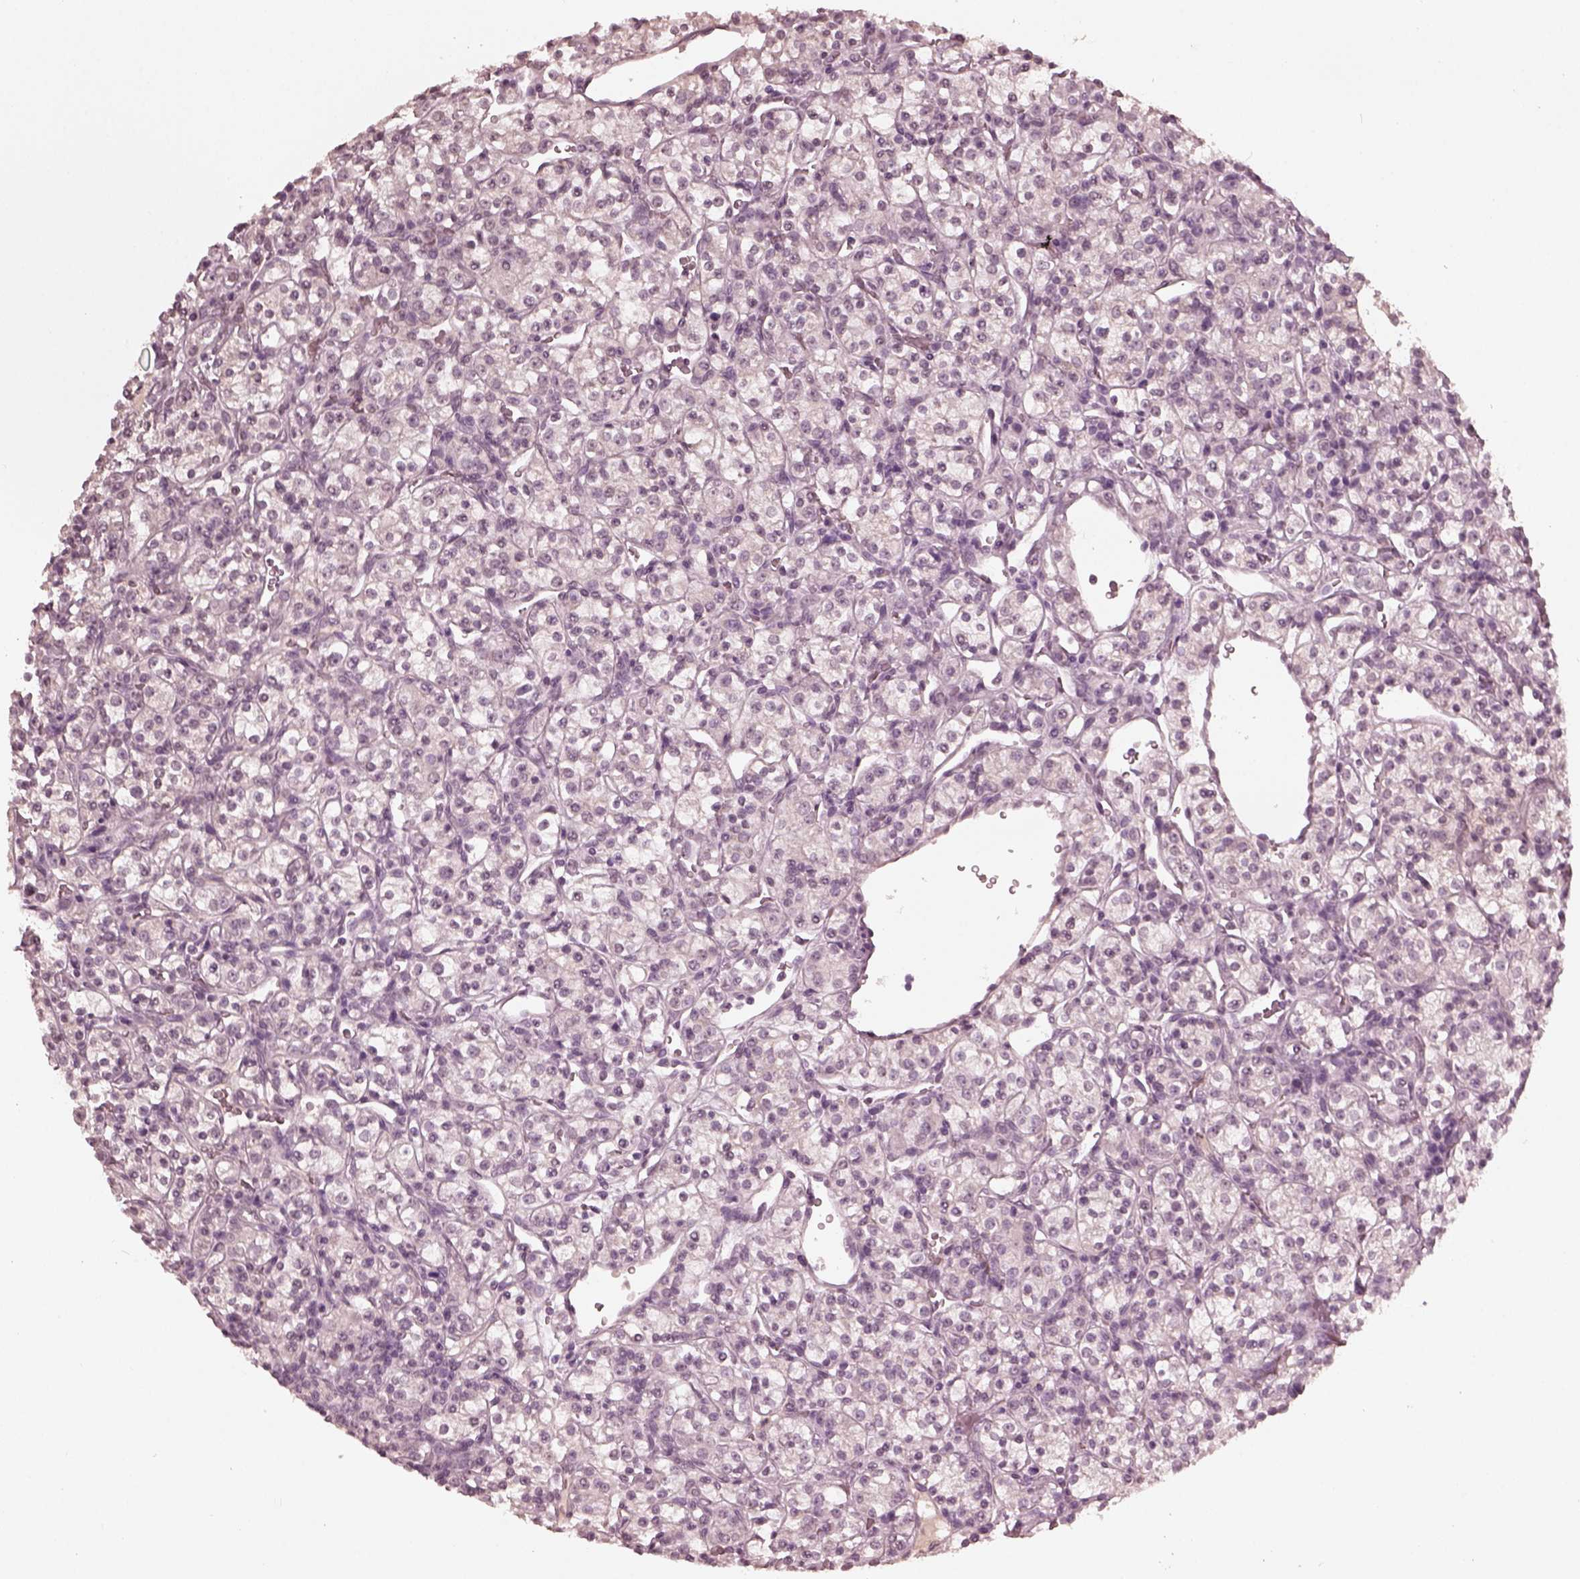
{"staining": {"intensity": "negative", "quantity": "none", "location": "none"}, "tissue": "renal cancer", "cell_type": "Tumor cells", "image_type": "cancer", "snomed": [{"axis": "morphology", "description": "Adenocarcinoma, NOS"}, {"axis": "topography", "description": "Kidney"}], "caption": "Immunohistochemistry histopathology image of neoplastic tissue: renal adenocarcinoma stained with DAB reveals no significant protein staining in tumor cells.", "gene": "KRT79", "patient": {"sex": "male", "age": 77}}